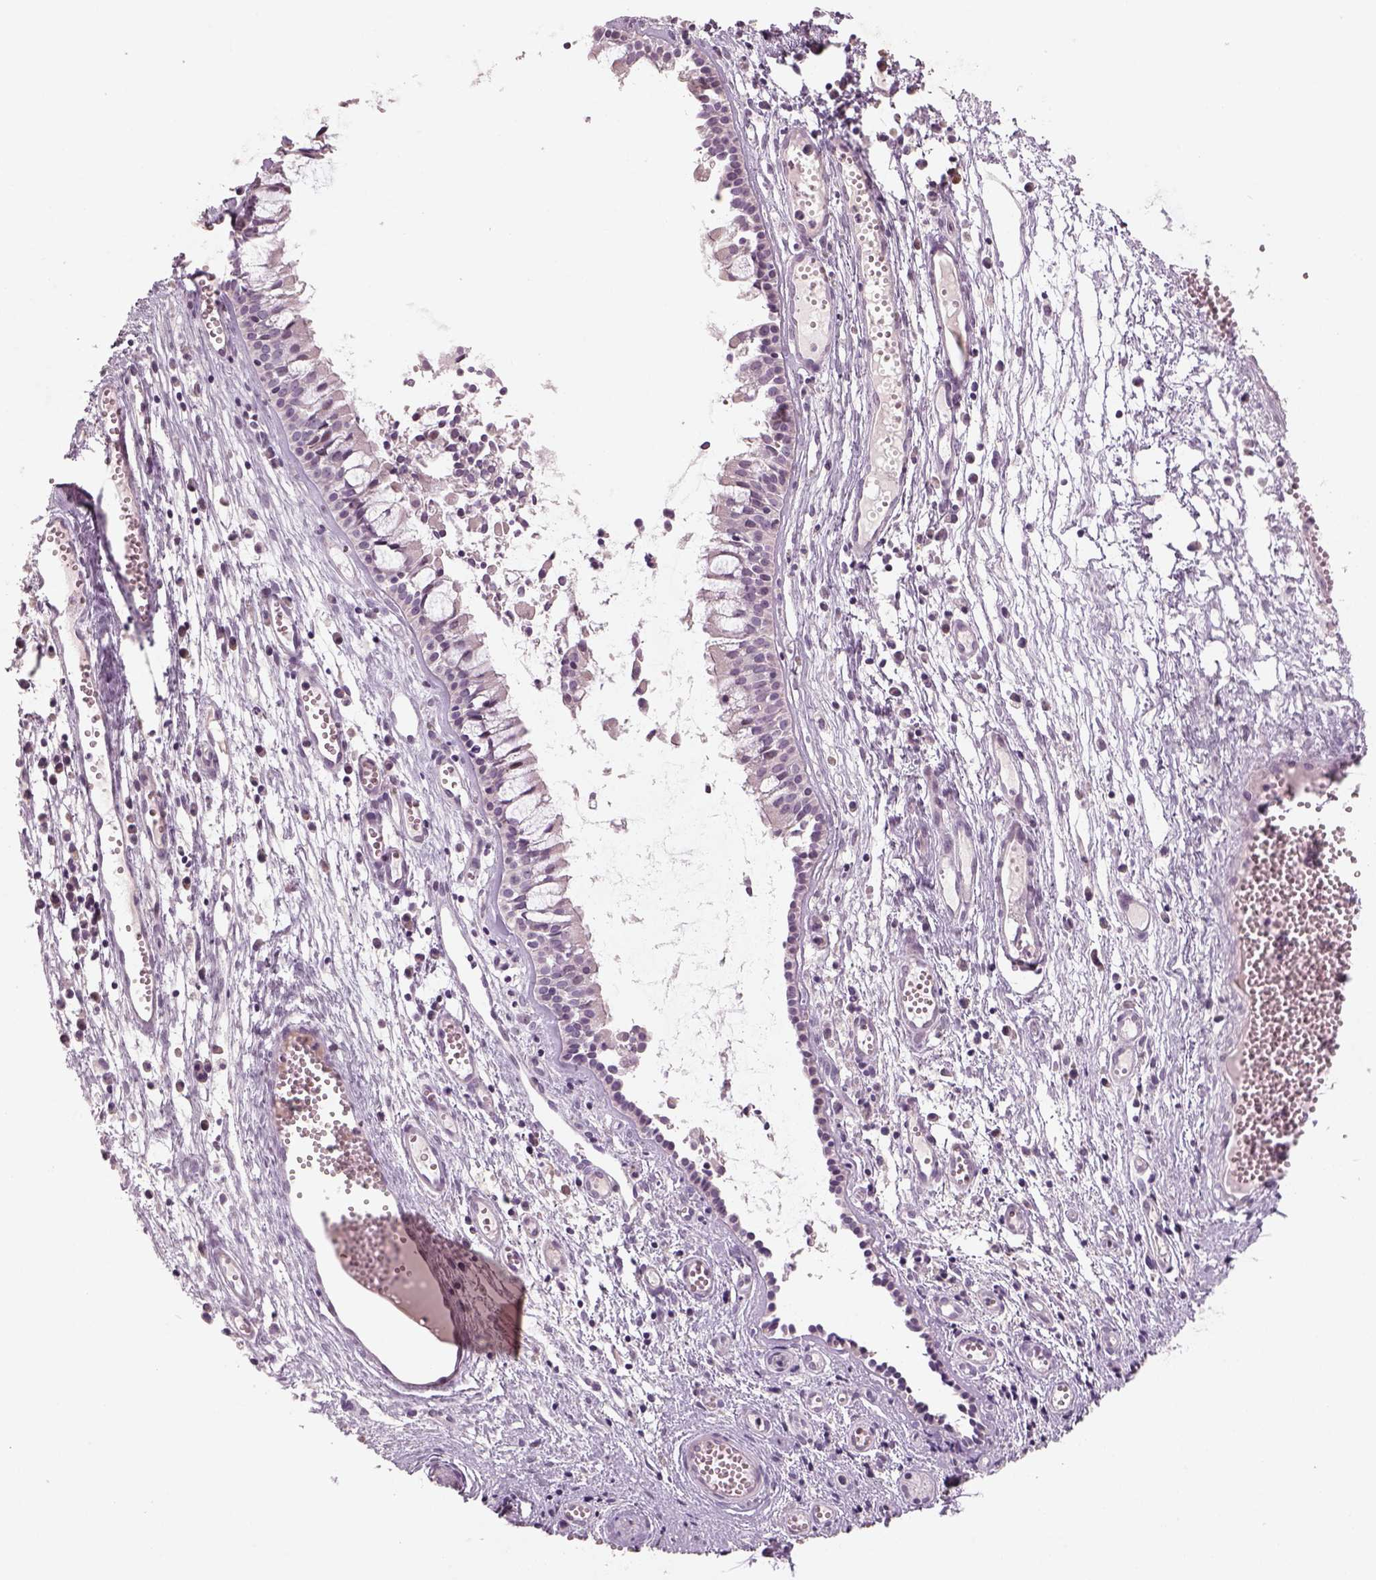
{"staining": {"intensity": "negative", "quantity": "none", "location": "none"}, "tissue": "nasopharynx", "cell_type": "Respiratory epithelial cells", "image_type": "normal", "snomed": [{"axis": "morphology", "description": "Normal tissue, NOS"}, {"axis": "topography", "description": "Nasopharynx"}], "caption": "A micrograph of nasopharynx stained for a protein shows no brown staining in respiratory epithelial cells. (DAB (3,3'-diaminobenzidine) immunohistochemistry (IHC) with hematoxylin counter stain).", "gene": "PENK", "patient": {"sex": "male", "age": 31}}